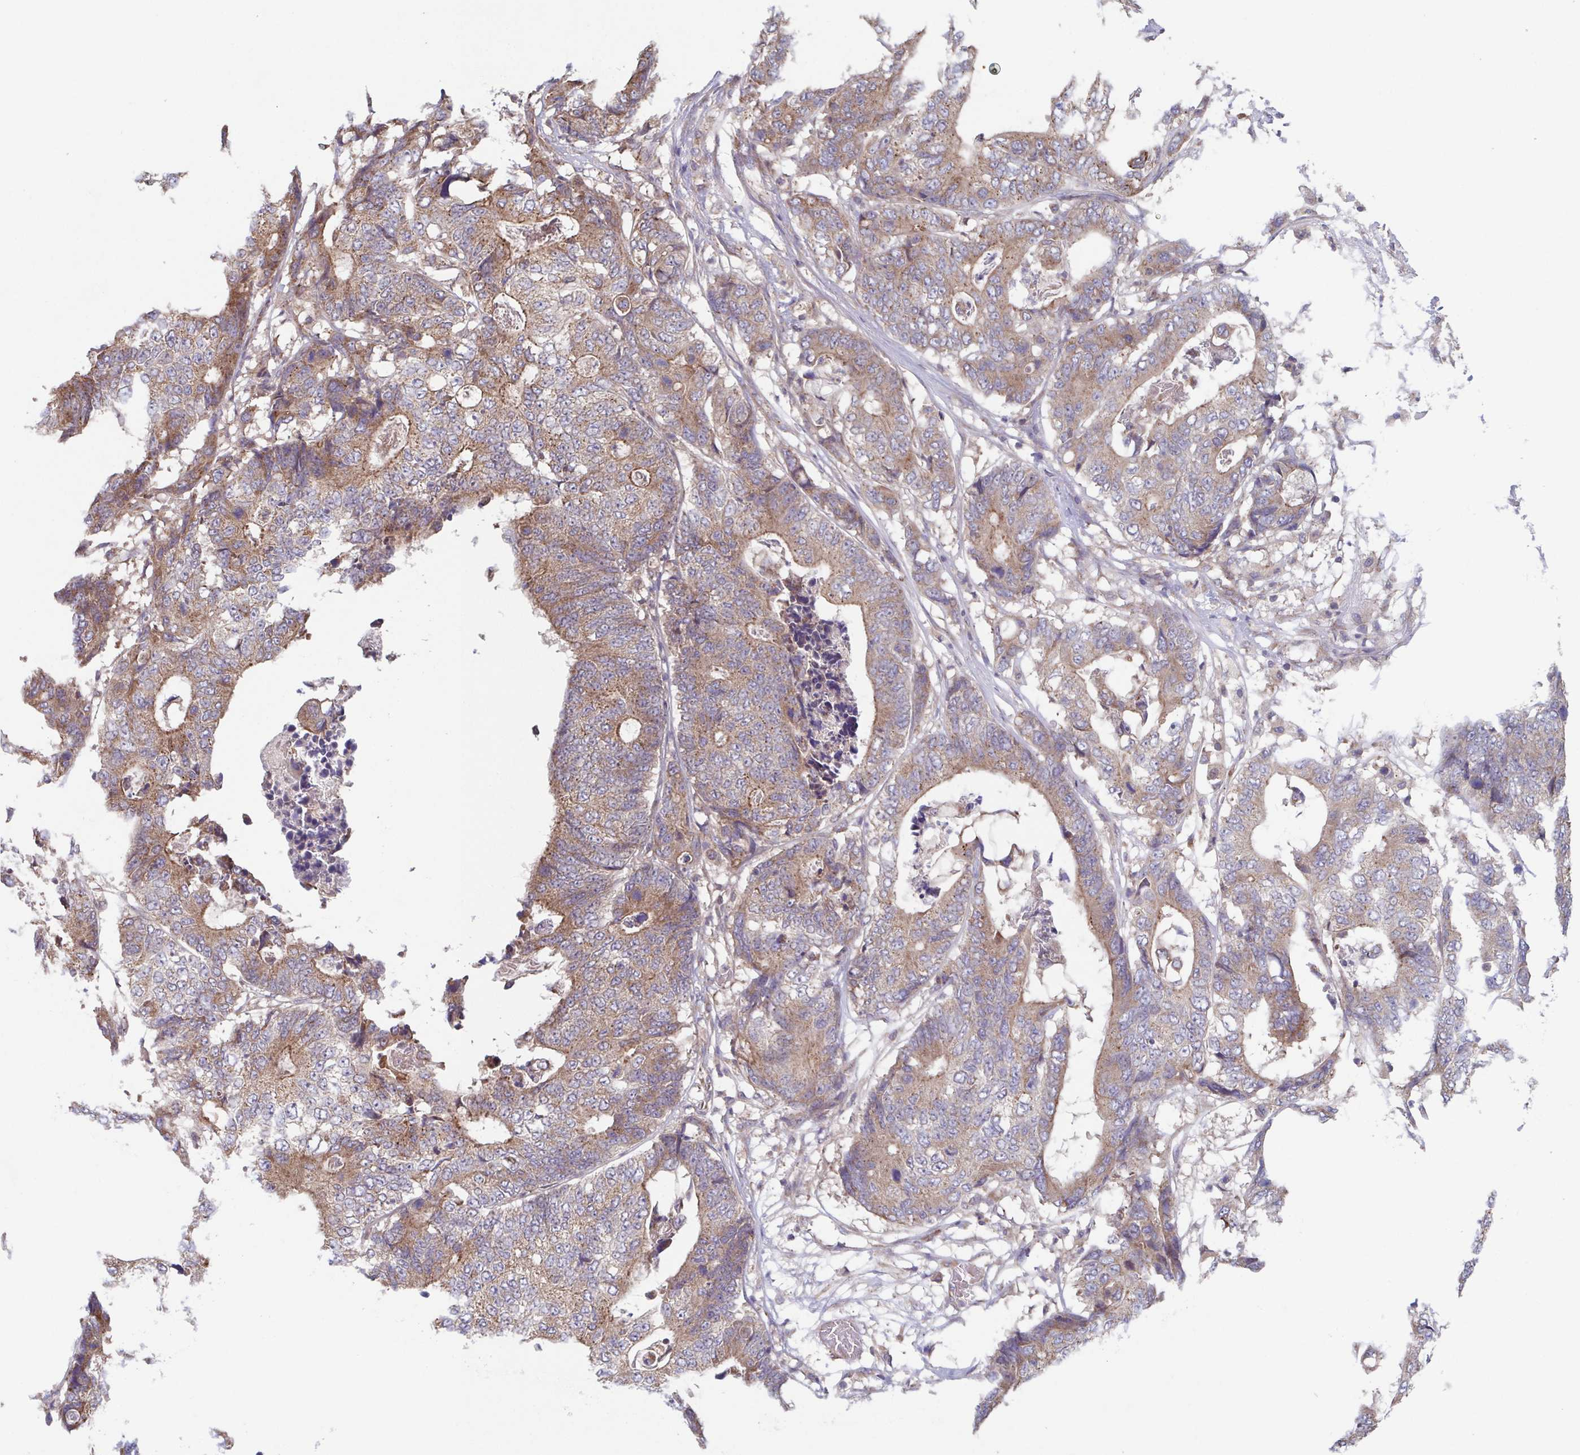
{"staining": {"intensity": "moderate", "quantity": ">75%", "location": "cytoplasmic/membranous"}, "tissue": "colorectal cancer", "cell_type": "Tumor cells", "image_type": "cancer", "snomed": [{"axis": "morphology", "description": "Adenocarcinoma, NOS"}, {"axis": "topography", "description": "Colon"}], "caption": "Protein analysis of colorectal adenocarcinoma tissue reveals moderate cytoplasmic/membranous expression in about >75% of tumor cells. The protein of interest is stained brown, and the nuclei are stained in blue (DAB (3,3'-diaminobenzidine) IHC with brightfield microscopy, high magnification).", "gene": "COPB1", "patient": {"sex": "female", "age": 48}}